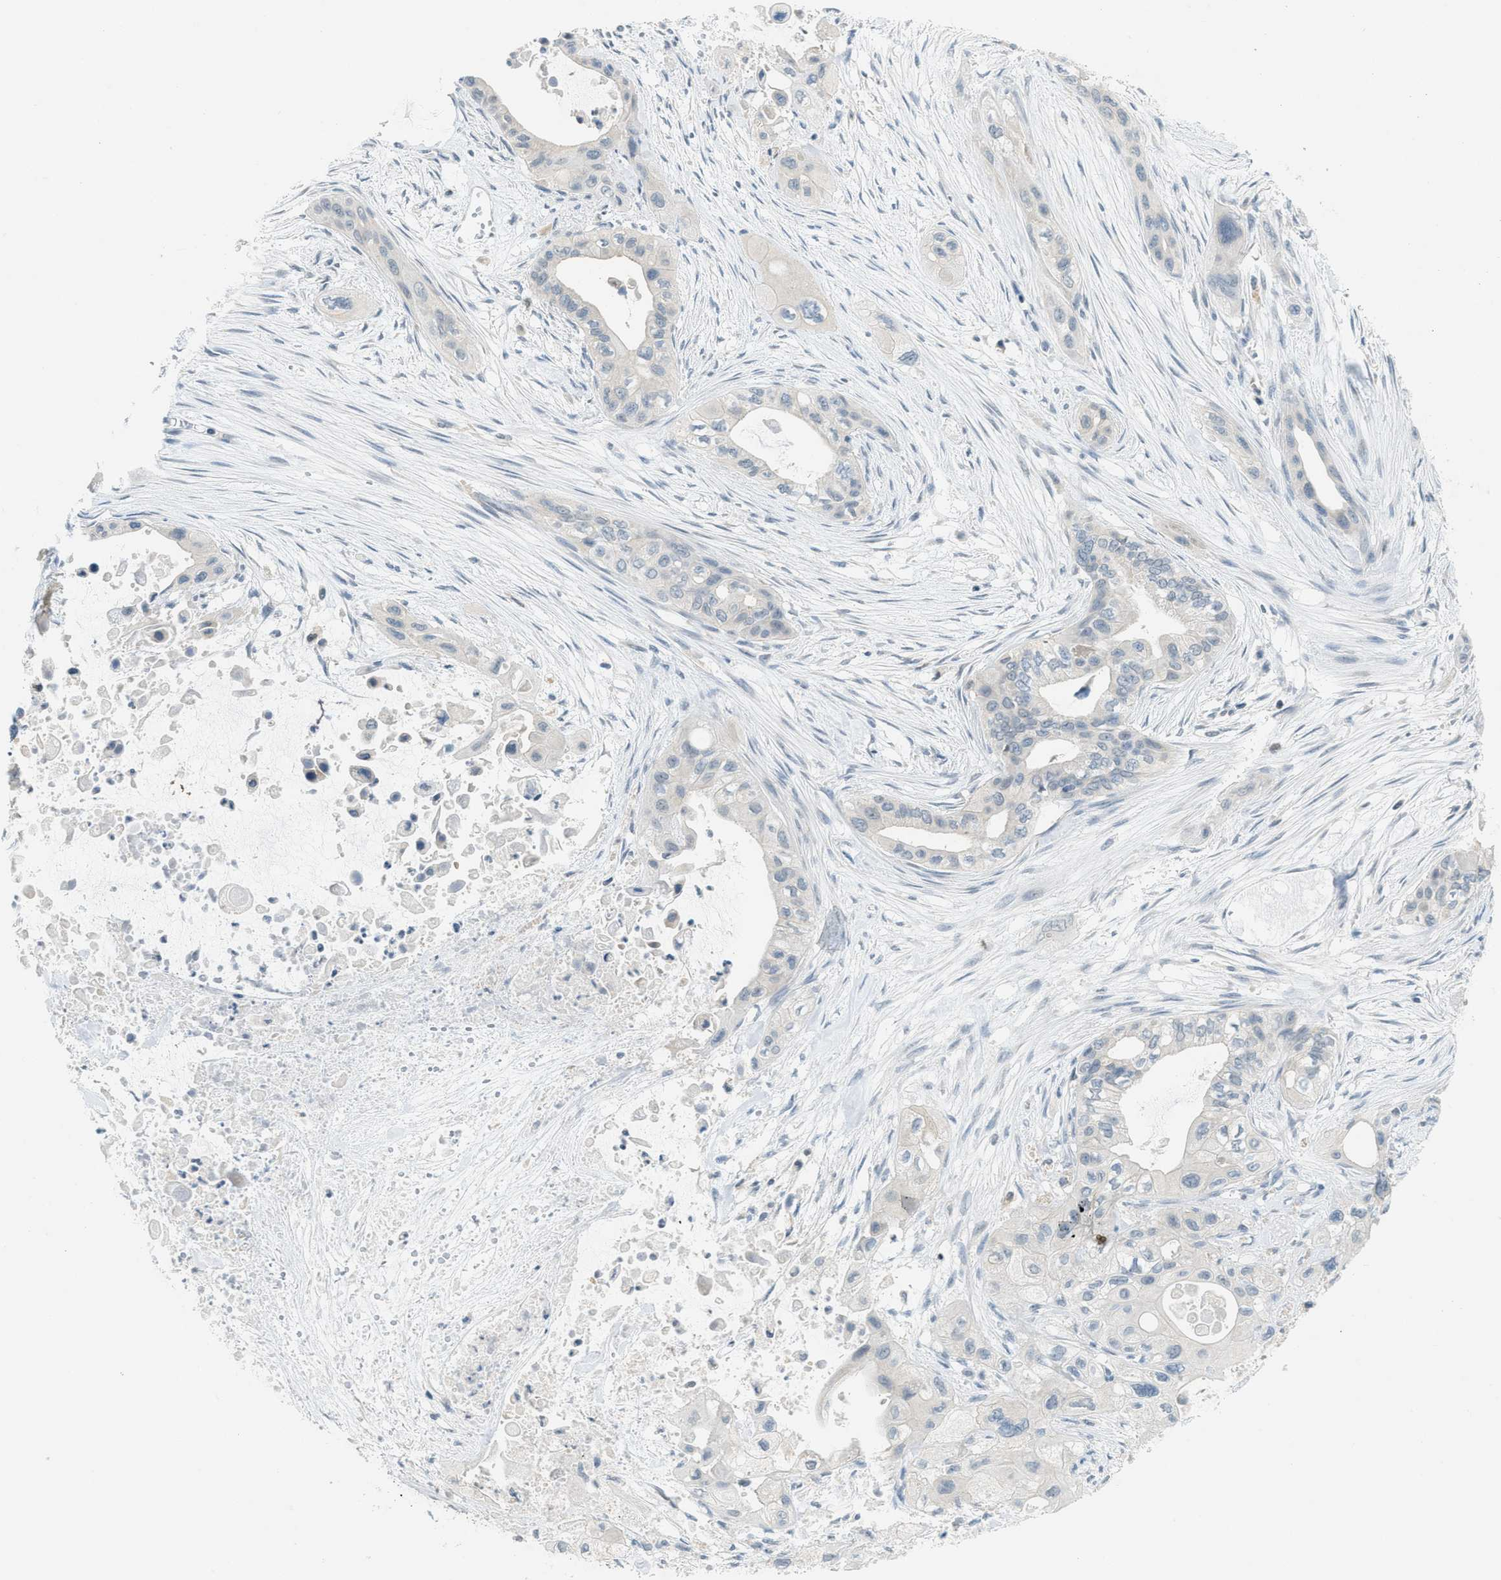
{"staining": {"intensity": "negative", "quantity": "none", "location": "none"}, "tissue": "pancreatic cancer", "cell_type": "Tumor cells", "image_type": "cancer", "snomed": [{"axis": "morphology", "description": "Adenocarcinoma, NOS"}, {"axis": "topography", "description": "Pancreas"}], "caption": "Tumor cells show no significant protein positivity in adenocarcinoma (pancreatic).", "gene": "TXNDC2", "patient": {"sex": "male", "age": 73}}